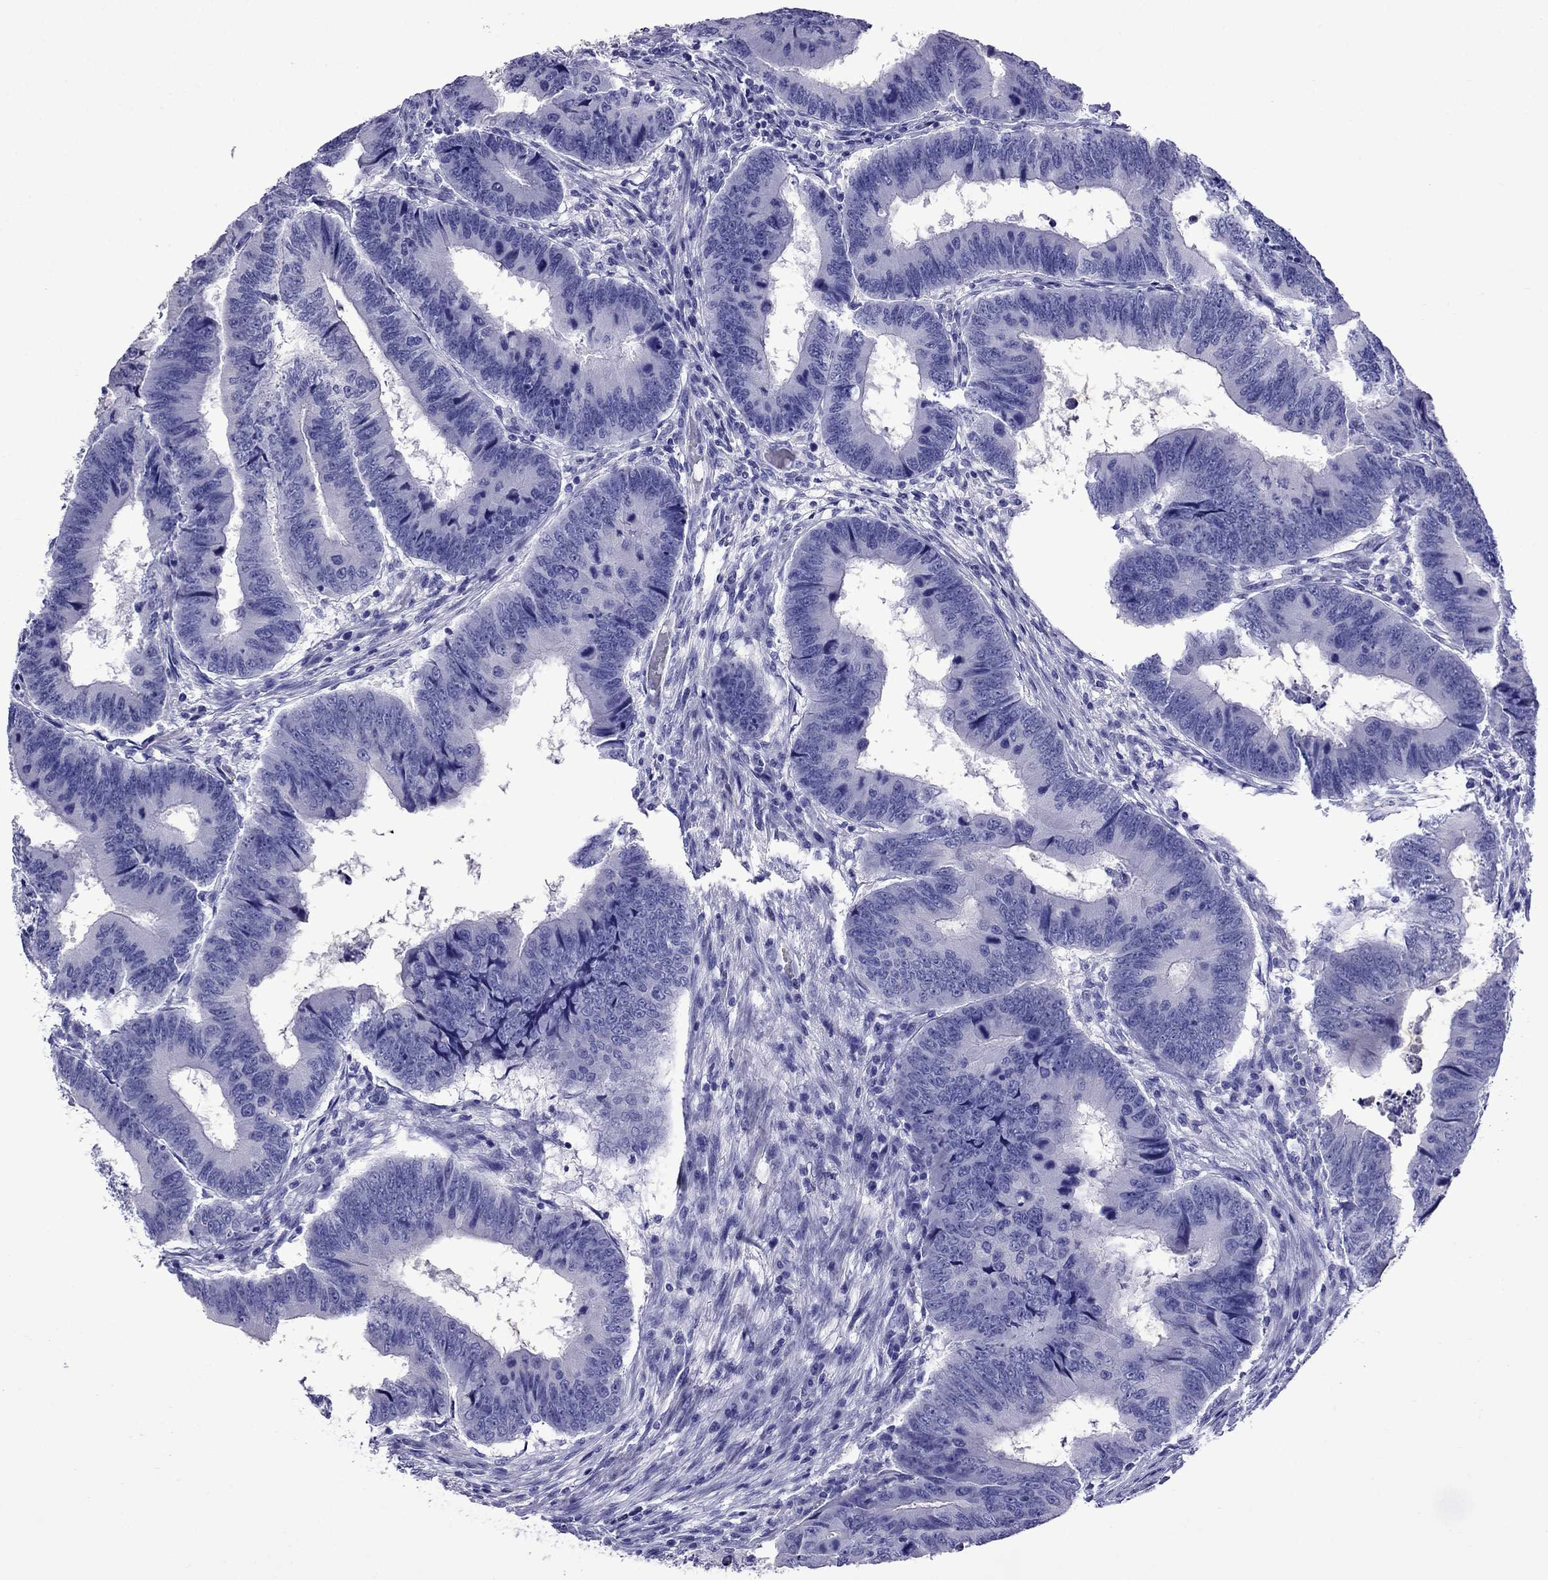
{"staining": {"intensity": "negative", "quantity": "none", "location": "none"}, "tissue": "colorectal cancer", "cell_type": "Tumor cells", "image_type": "cancer", "snomed": [{"axis": "morphology", "description": "Adenocarcinoma, NOS"}, {"axis": "topography", "description": "Colon"}], "caption": "High magnification brightfield microscopy of adenocarcinoma (colorectal) stained with DAB (3,3'-diaminobenzidine) (brown) and counterstained with hematoxylin (blue): tumor cells show no significant staining.", "gene": "CRYBA1", "patient": {"sex": "male", "age": 53}}